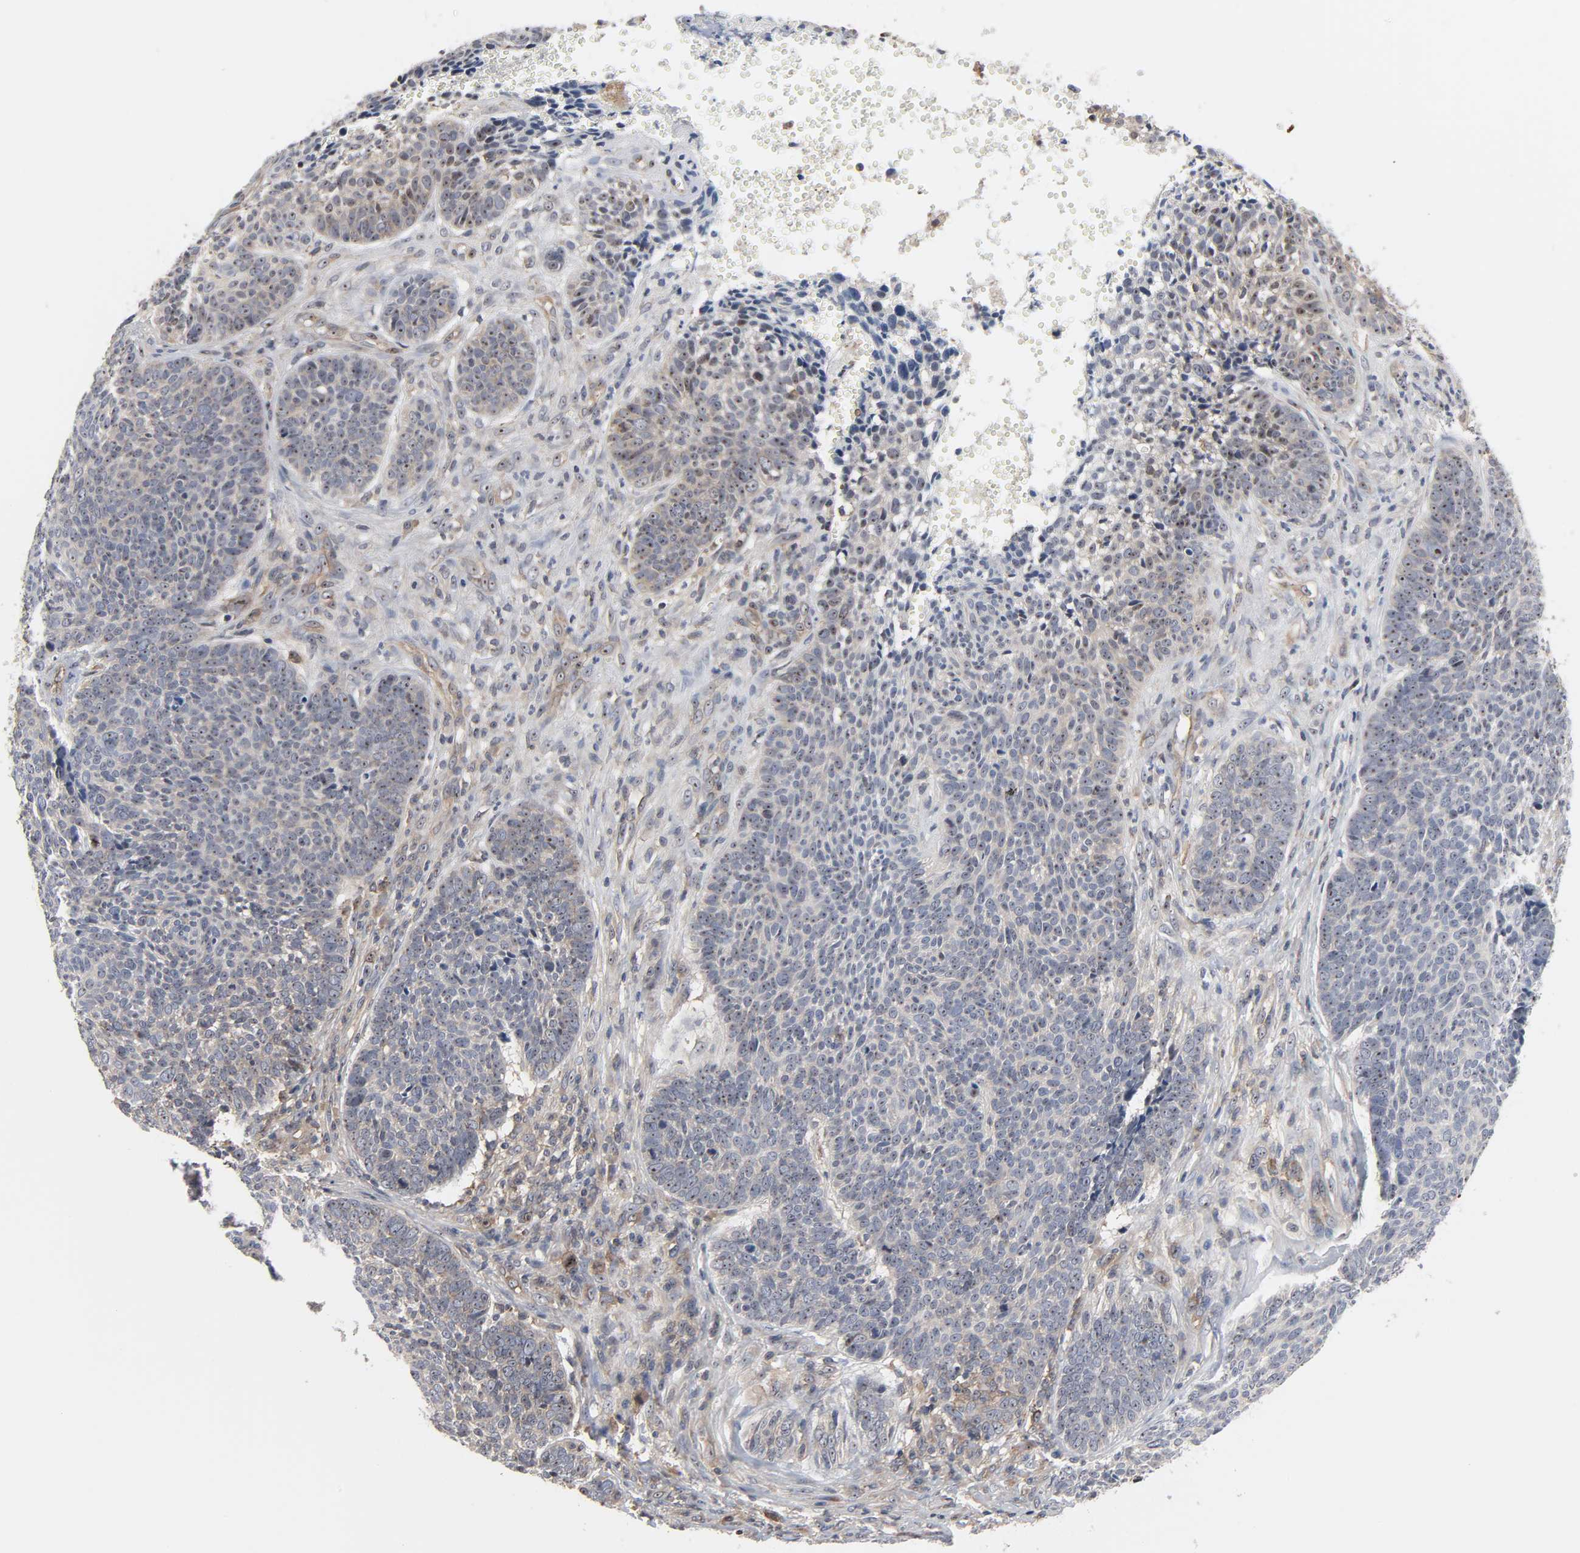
{"staining": {"intensity": "weak", "quantity": "25%-75%", "location": "cytoplasmic/membranous,nuclear"}, "tissue": "skin cancer", "cell_type": "Tumor cells", "image_type": "cancer", "snomed": [{"axis": "morphology", "description": "Basal cell carcinoma"}, {"axis": "topography", "description": "Skin"}], "caption": "Immunohistochemistry staining of skin cancer, which exhibits low levels of weak cytoplasmic/membranous and nuclear positivity in approximately 25%-75% of tumor cells indicating weak cytoplasmic/membranous and nuclear protein positivity. The staining was performed using DAB (3,3'-diaminobenzidine) (brown) for protein detection and nuclei were counterstained in hematoxylin (blue).", "gene": "DDX10", "patient": {"sex": "male", "age": 84}}